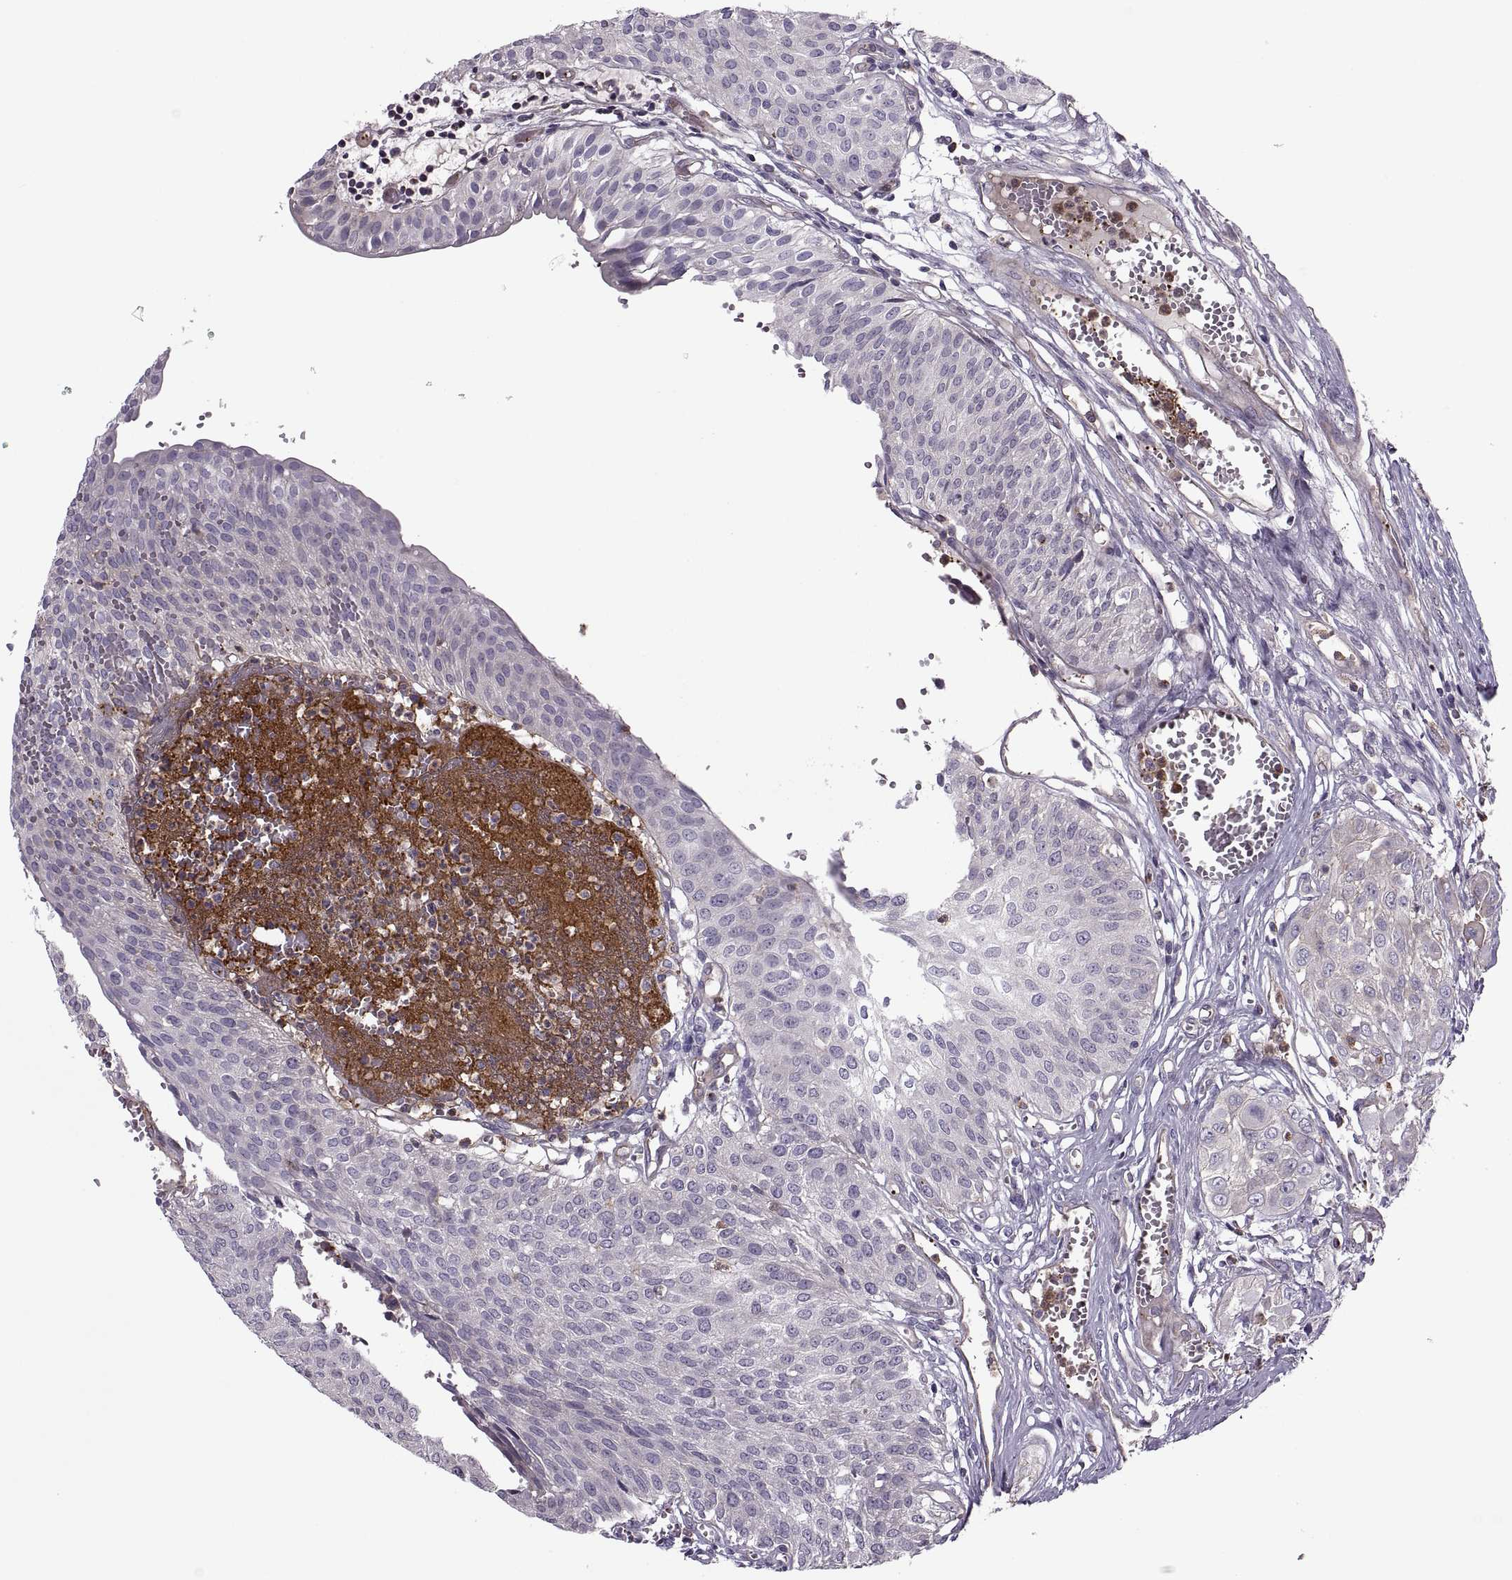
{"staining": {"intensity": "moderate", "quantity": "<25%", "location": "cytoplasmic/membranous"}, "tissue": "urothelial cancer", "cell_type": "Tumor cells", "image_type": "cancer", "snomed": [{"axis": "morphology", "description": "Urothelial carcinoma, High grade"}, {"axis": "topography", "description": "Urinary bladder"}], "caption": "Urothelial cancer stained for a protein (brown) reveals moderate cytoplasmic/membranous positive positivity in about <25% of tumor cells.", "gene": "SLC2A3", "patient": {"sex": "male", "age": 57}}